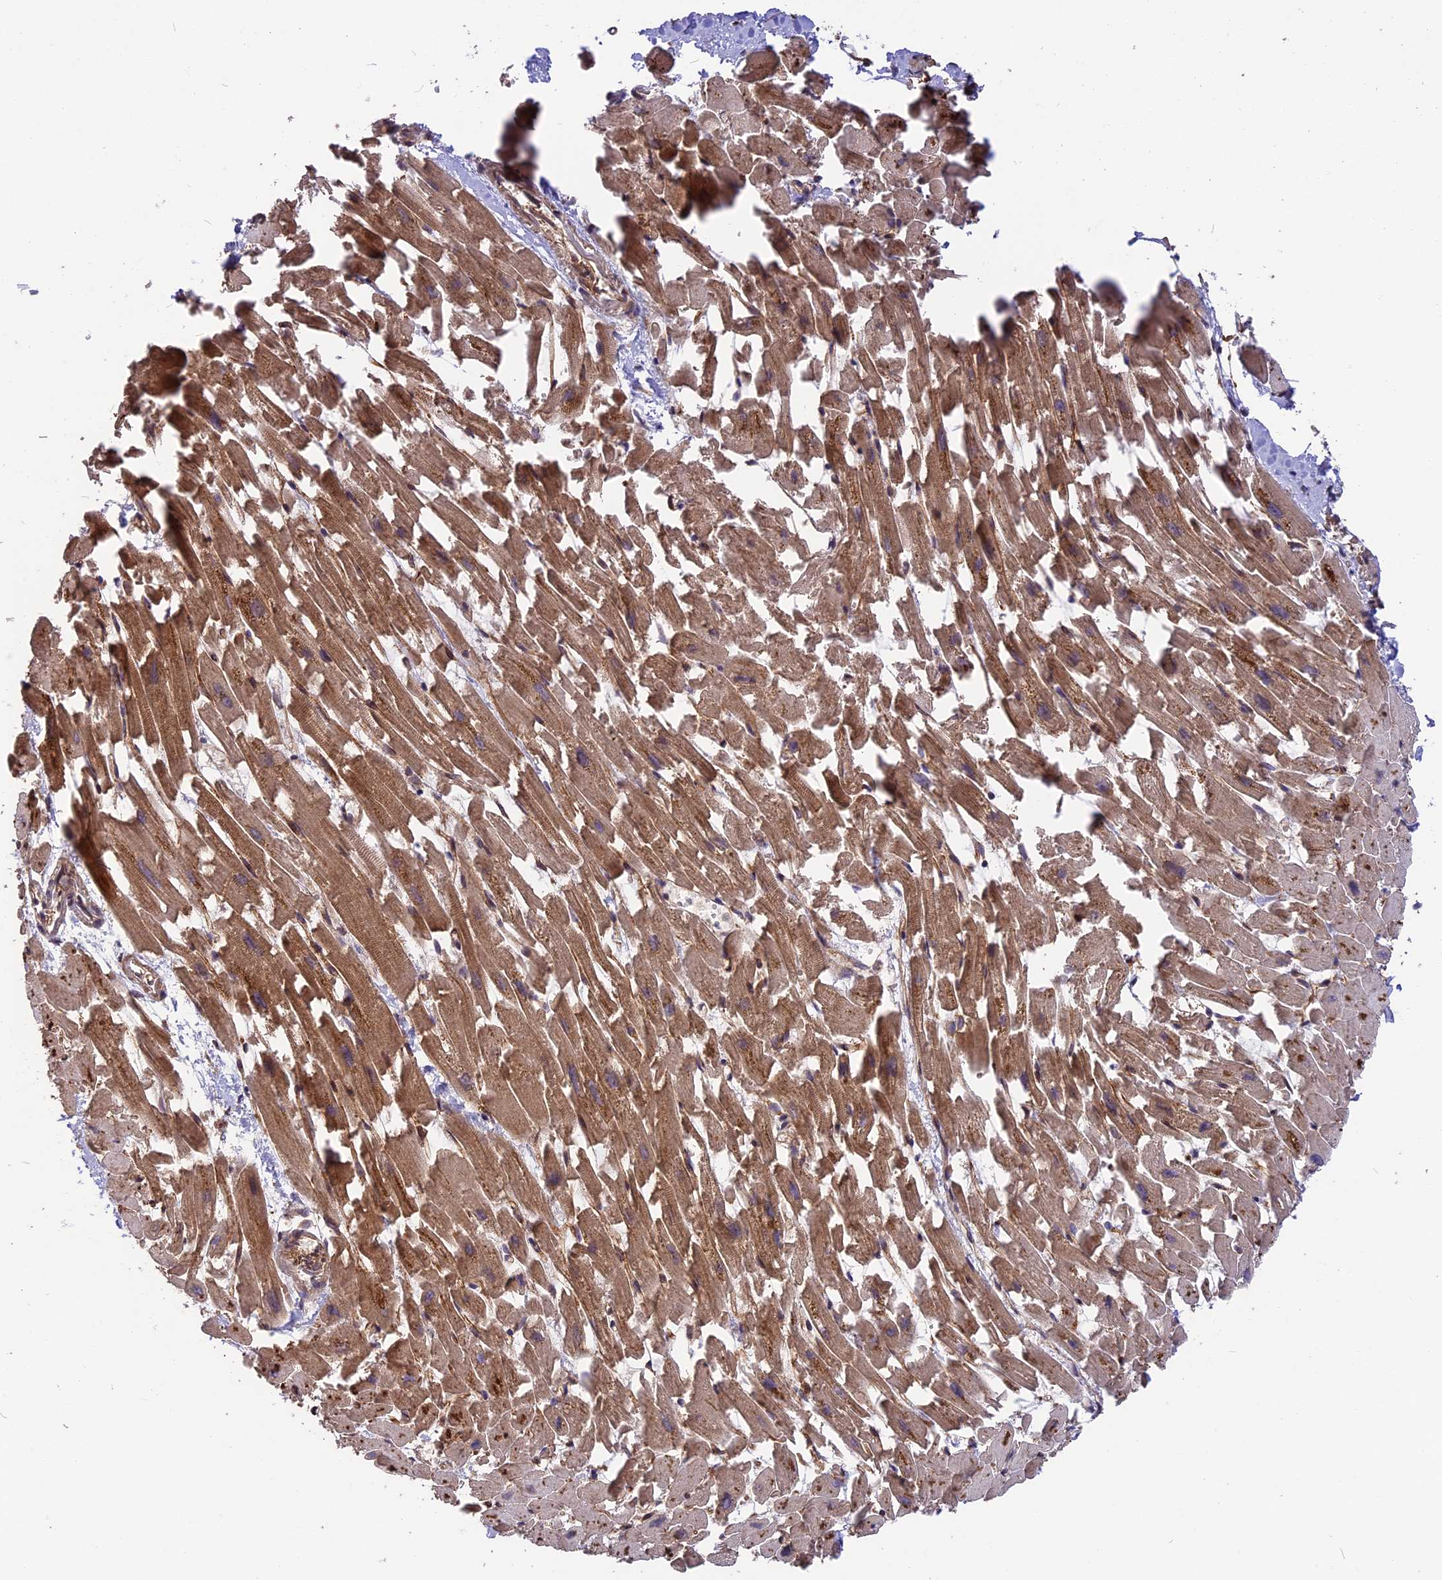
{"staining": {"intensity": "strong", "quantity": ">75%", "location": "cytoplasmic/membranous"}, "tissue": "heart muscle", "cell_type": "Cardiomyocytes", "image_type": "normal", "snomed": [{"axis": "morphology", "description": "Normal tissue, NOS"}, {"axis": "topography", "description": "Heart"}], "caption": "A high amount of strong cytoplasmic/membranous positivity is seen in about >75% of cardiomyocytes in benign heart muscle. (Stains: DAB (3,3'-diaminobenzidine) in brown, nuclei in blue, Microscopy: brightfield microscopy at high magnification).", "gene": "ESCO1", "patient": {"sex": "female", "age": 64}}